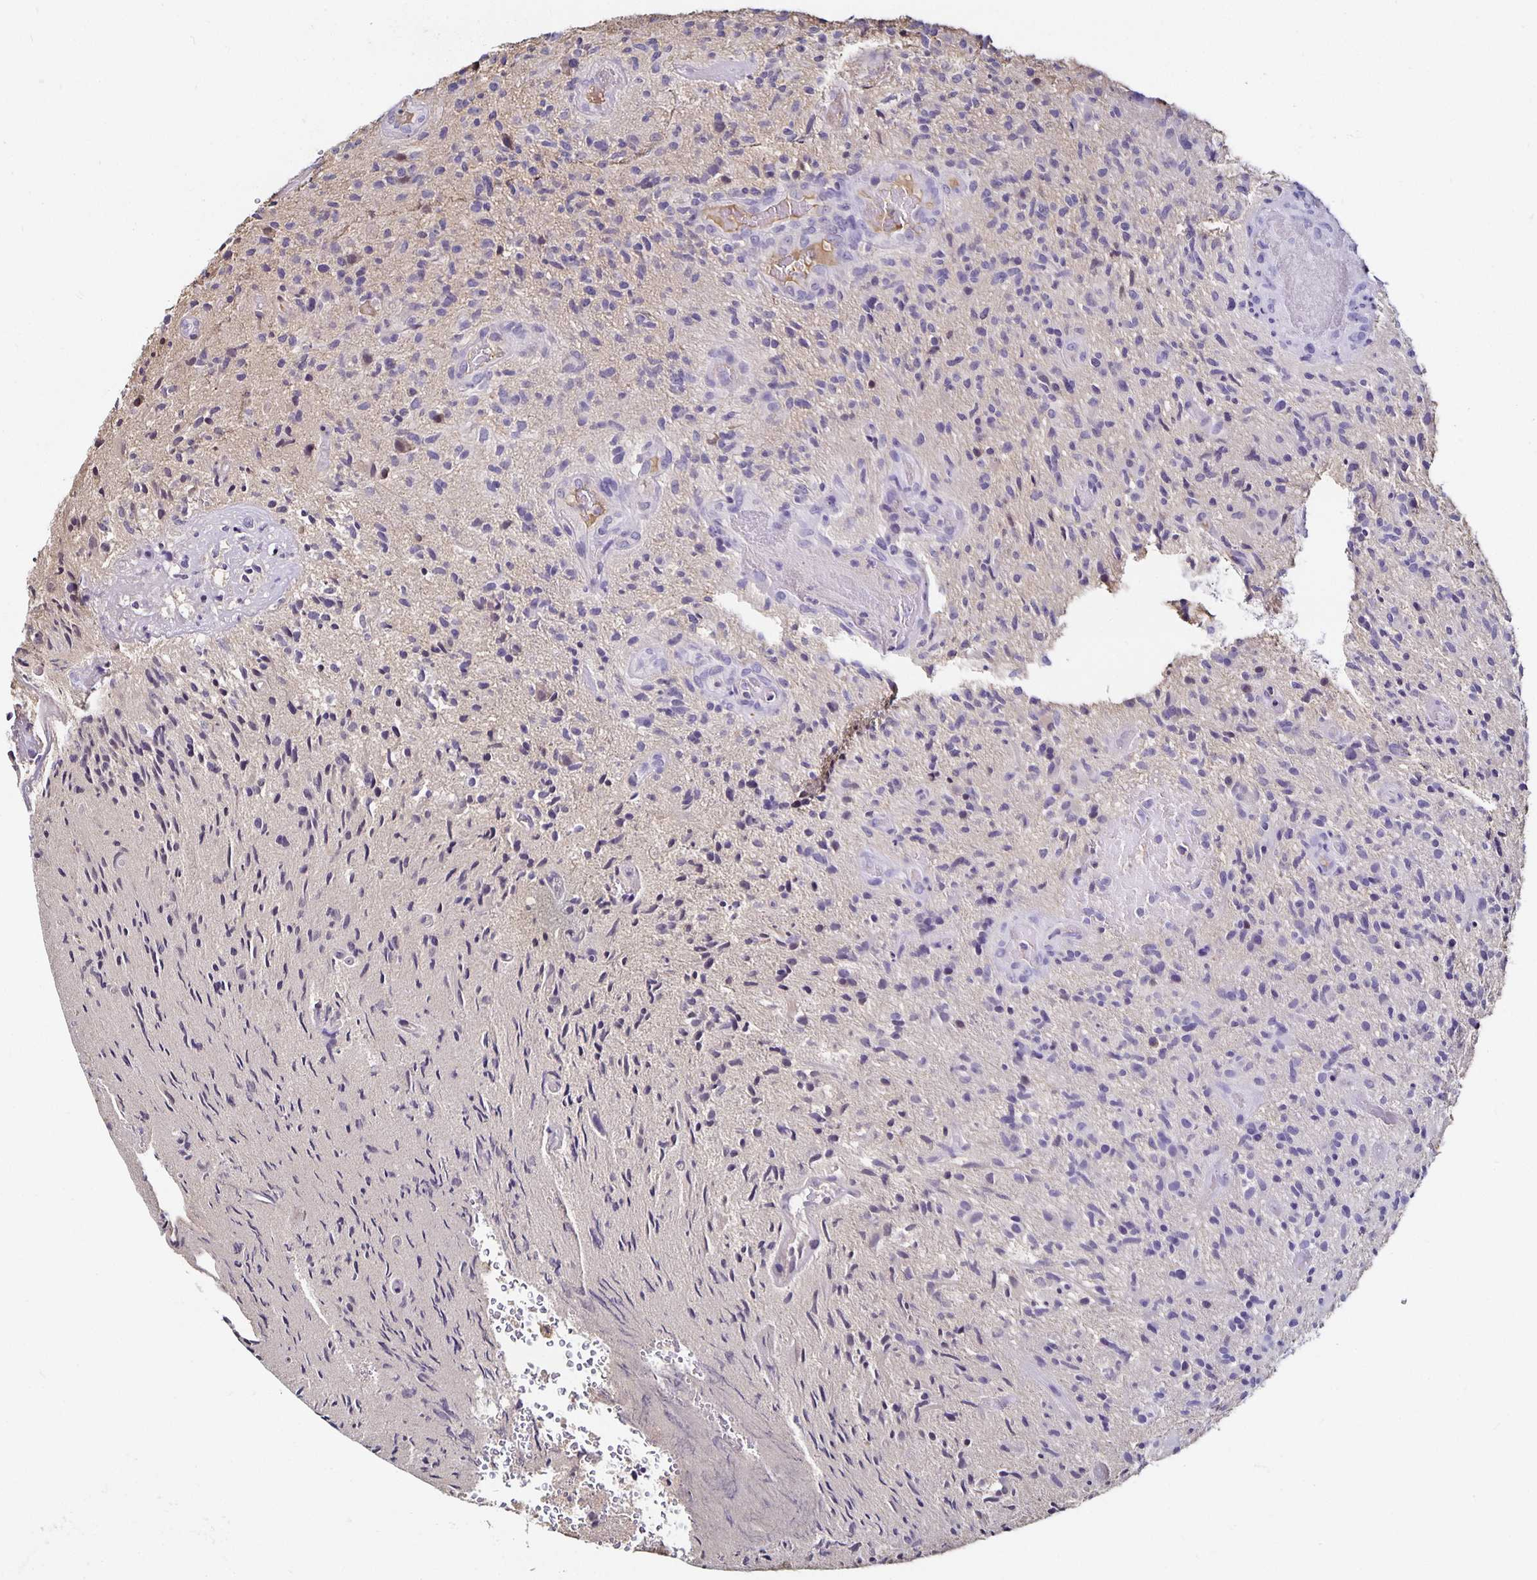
{"staining": {"intensity": "negative", "quantity": "none", "location": "none"}, "tissue": "glioma", "cell_type": "Tumor cells", "image_type": "cancer", "snomed": [{"axis": "morphology", "description": "Glioma, malignant, High grade"}, {"axis": "topography", "description": "Brain"}], "caption": "Tumor cells are negative for protein expression in human malignant glioma (high-grade). (DAB immunohistochemistry, high magnification).", "gene": "TTR", "patient": {"sex": "male", "age": 55}}